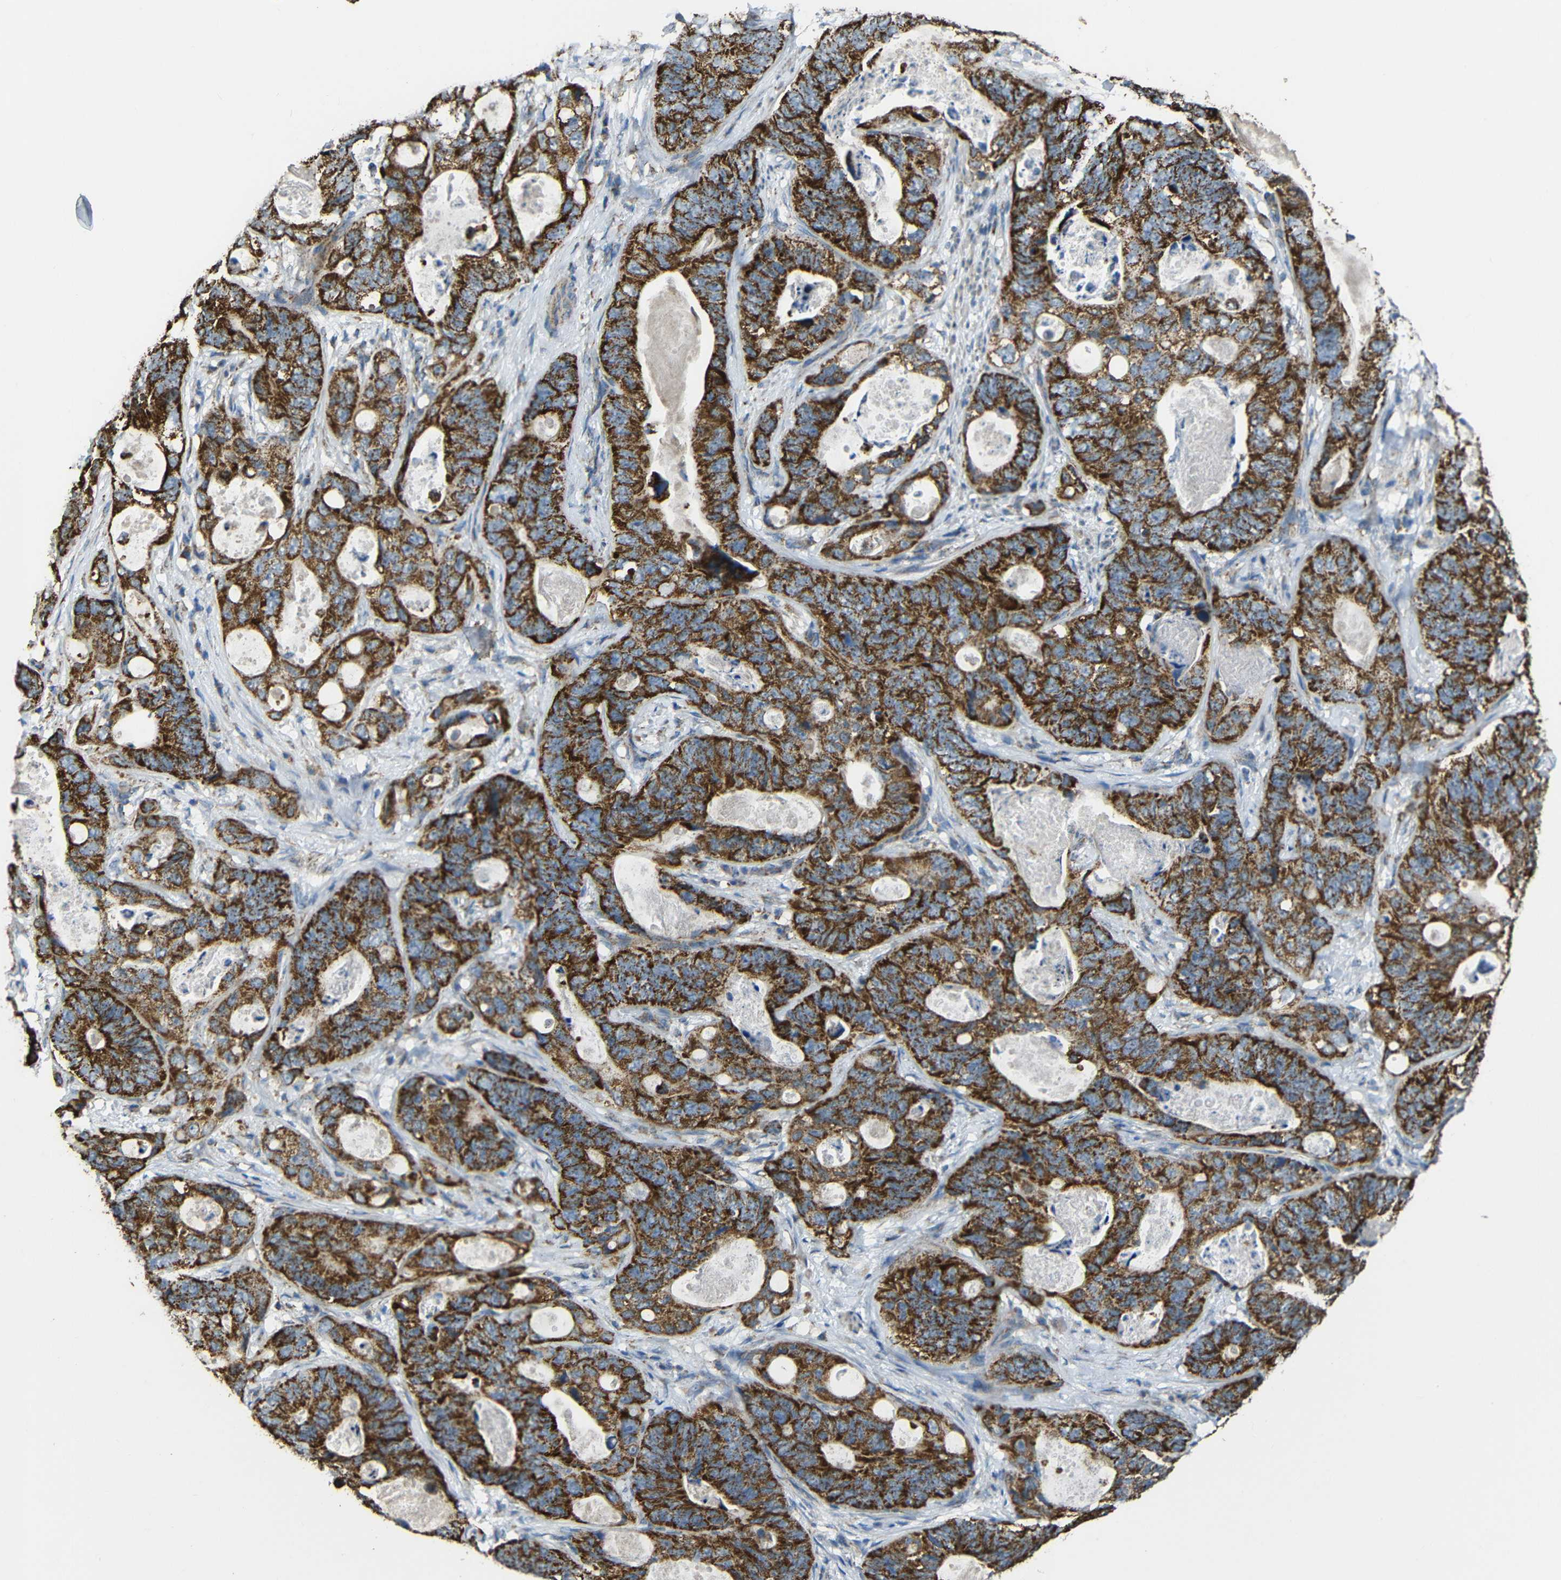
{"staining": {"intensity": "strong", "quantity": ">75%", "location": "cytoplasmic/membranous"}, "tissue": "stomach cancer", "cell_type": "Tumor cells", "image_type": "cancer", "snomed": [{"axis": "morphology", "description": "Adenocarcinoma, NOS"}, {"axis": "topography", "description": "Stomach"}], "caption": "The histopathology image displays a brown stain indicating the presence of a protein in the cytoplasmic/membranous of tumor cells in stomach cancer.", "gene": "NR3C2", "patient": {"sex": "female", "age": 89}}